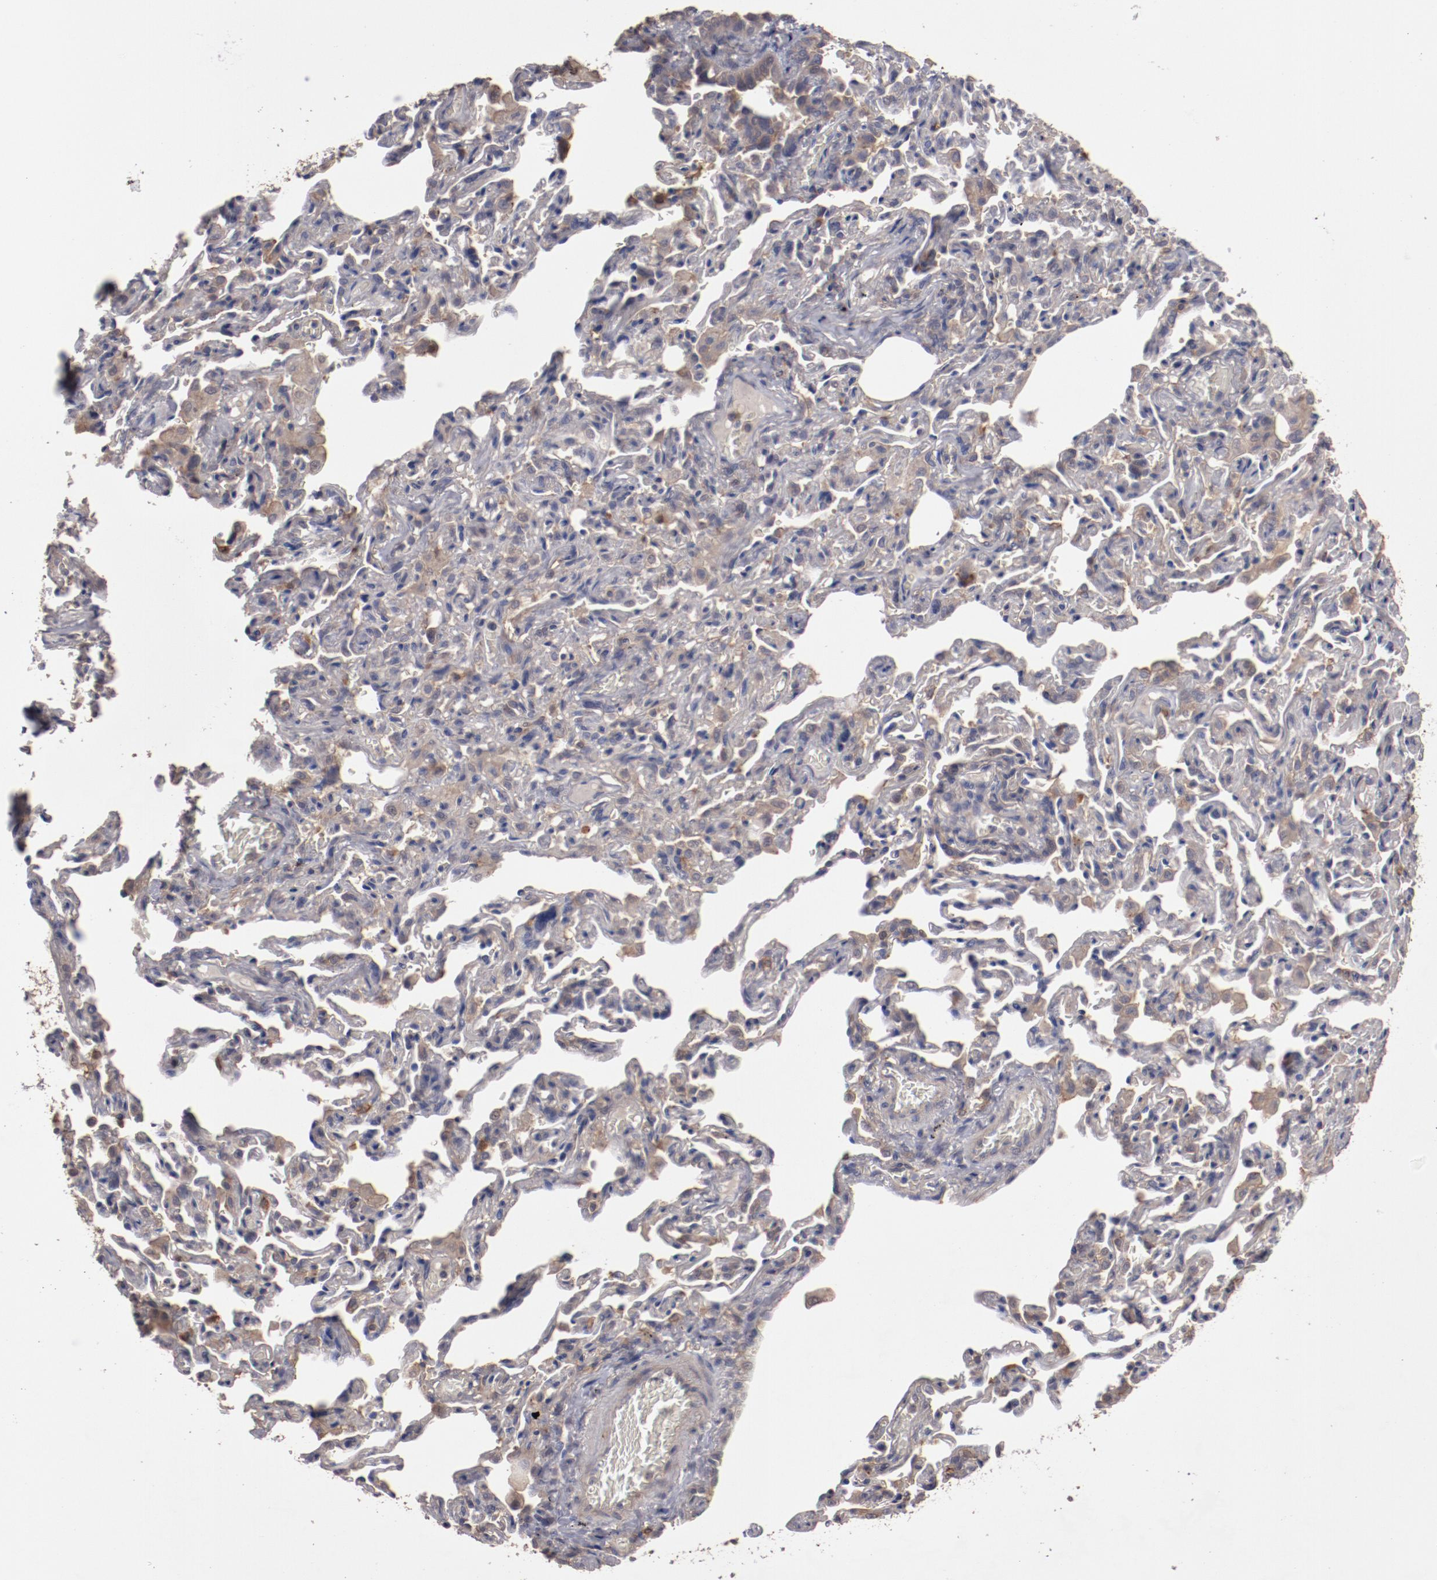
{"staining": {"intensity": "strong", "quantity": ">75%", "location": "cytoplasmic/membranous"}, "tissue": "bronchus", "cell_type": "Respiratory epithelial cells", "image_type": "normal", "snomed": [{"axis": "morphology", "description": "Normal tissue, NOS"}, {"axis": "topography", "description": "Lung"}], "caption": "The photomicrograph shows immunohistochemical staining of benign bronchus. There is strong cytoplasmic/membranous positivity is seen in about >75% of respiratory epithelial cells.", "gene": "LRRC75B", "patient": {"sex": "male", "age": 64}}